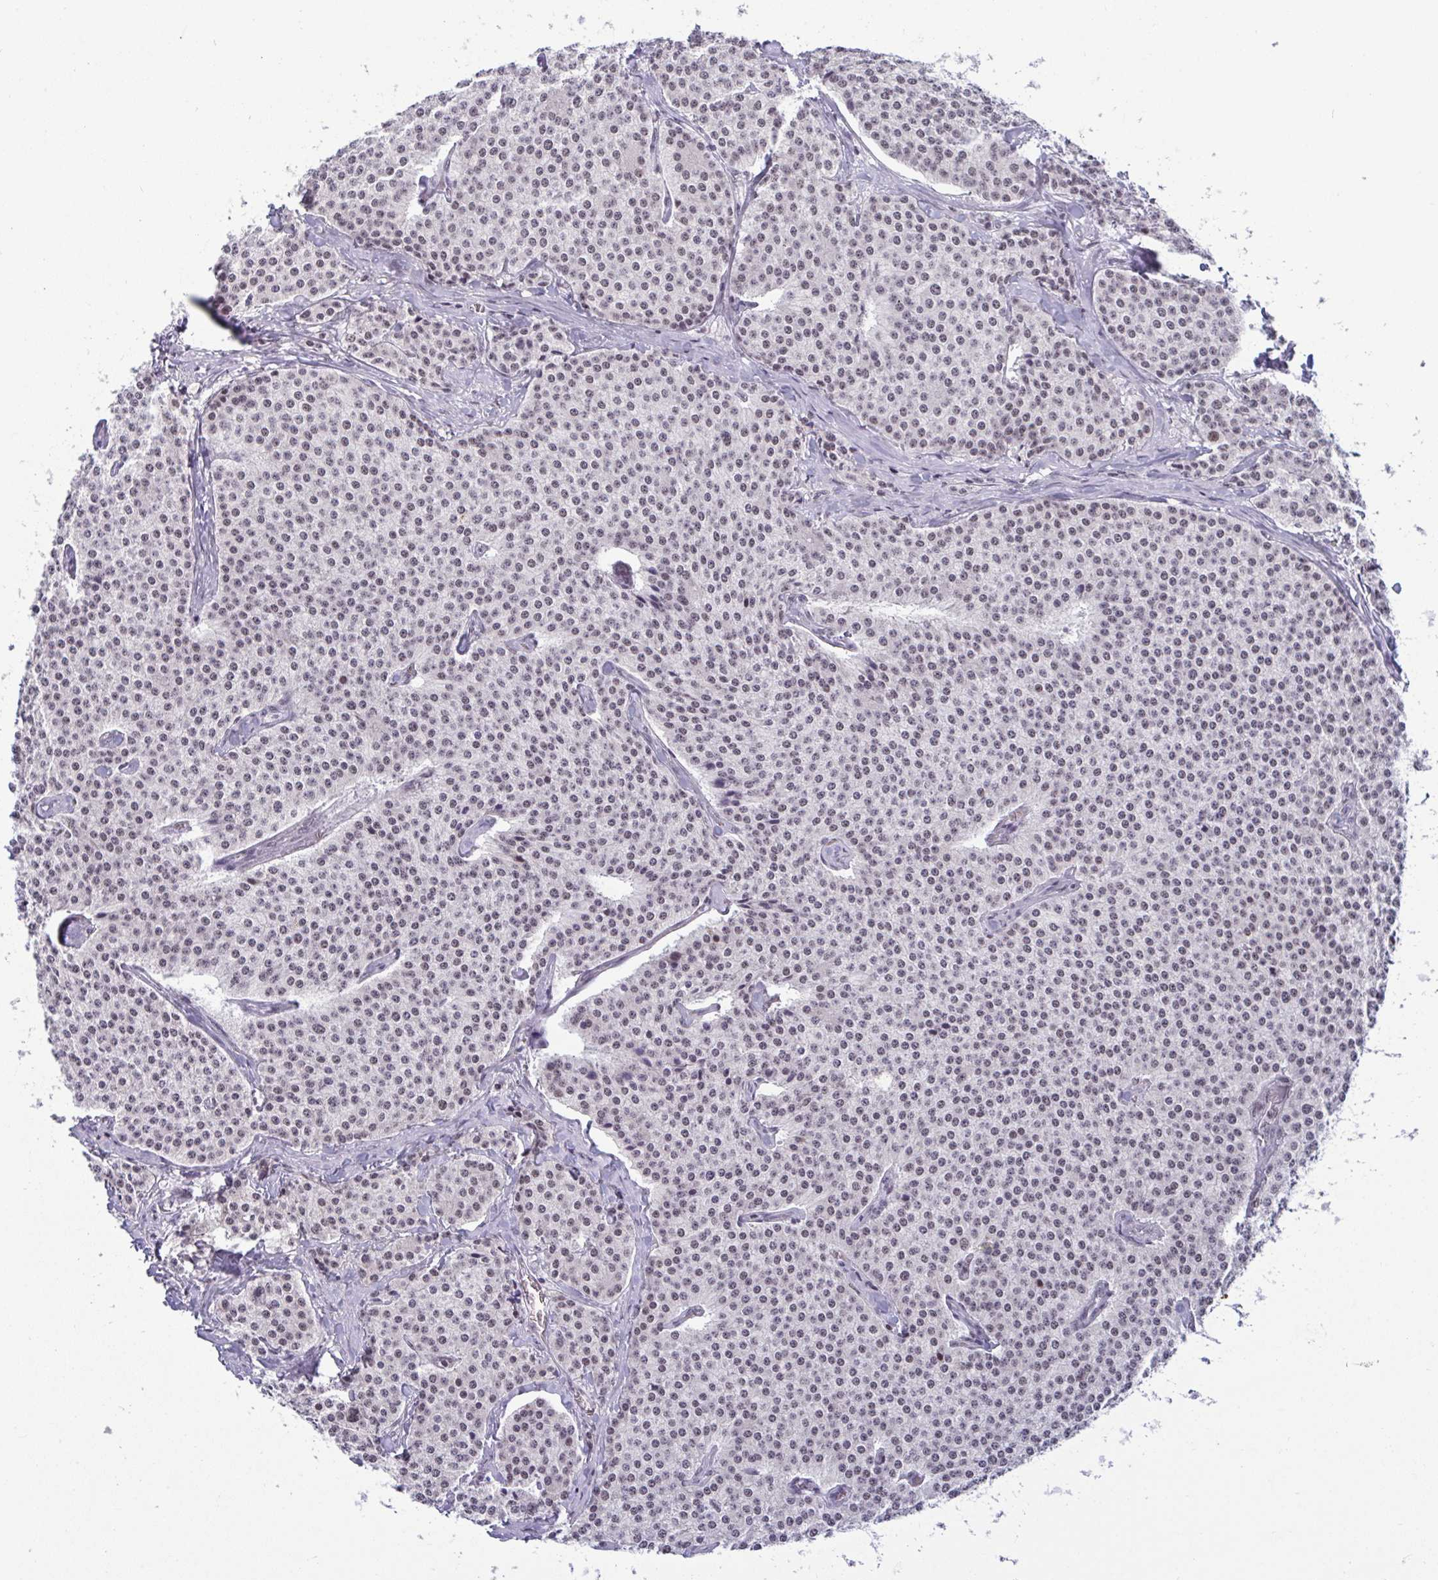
{"staining": {"intensity": "moderate", "quantity": "<25%", "location": "nuclear"}, "tissue": "carcinoid", "cell_type": "Tumor cells", "image_type": "cancer", "snomed": [{"axis": "morphology", "description": "Carcinoid, malignant, NOS"}, {"axis": "topography", "description": "Small intestine"}], "caption": "Carcinoid stained for a protein reveals moderate nuclear positivity in tumor cells. (Stains: DAB (3,3'-diaminobenzidine) in brown, nuclei in blue, Microscopy: brightfield microscopy at high magnification).", "gene": "WBP11", "patient": {"sex": "female", "age": 64}}